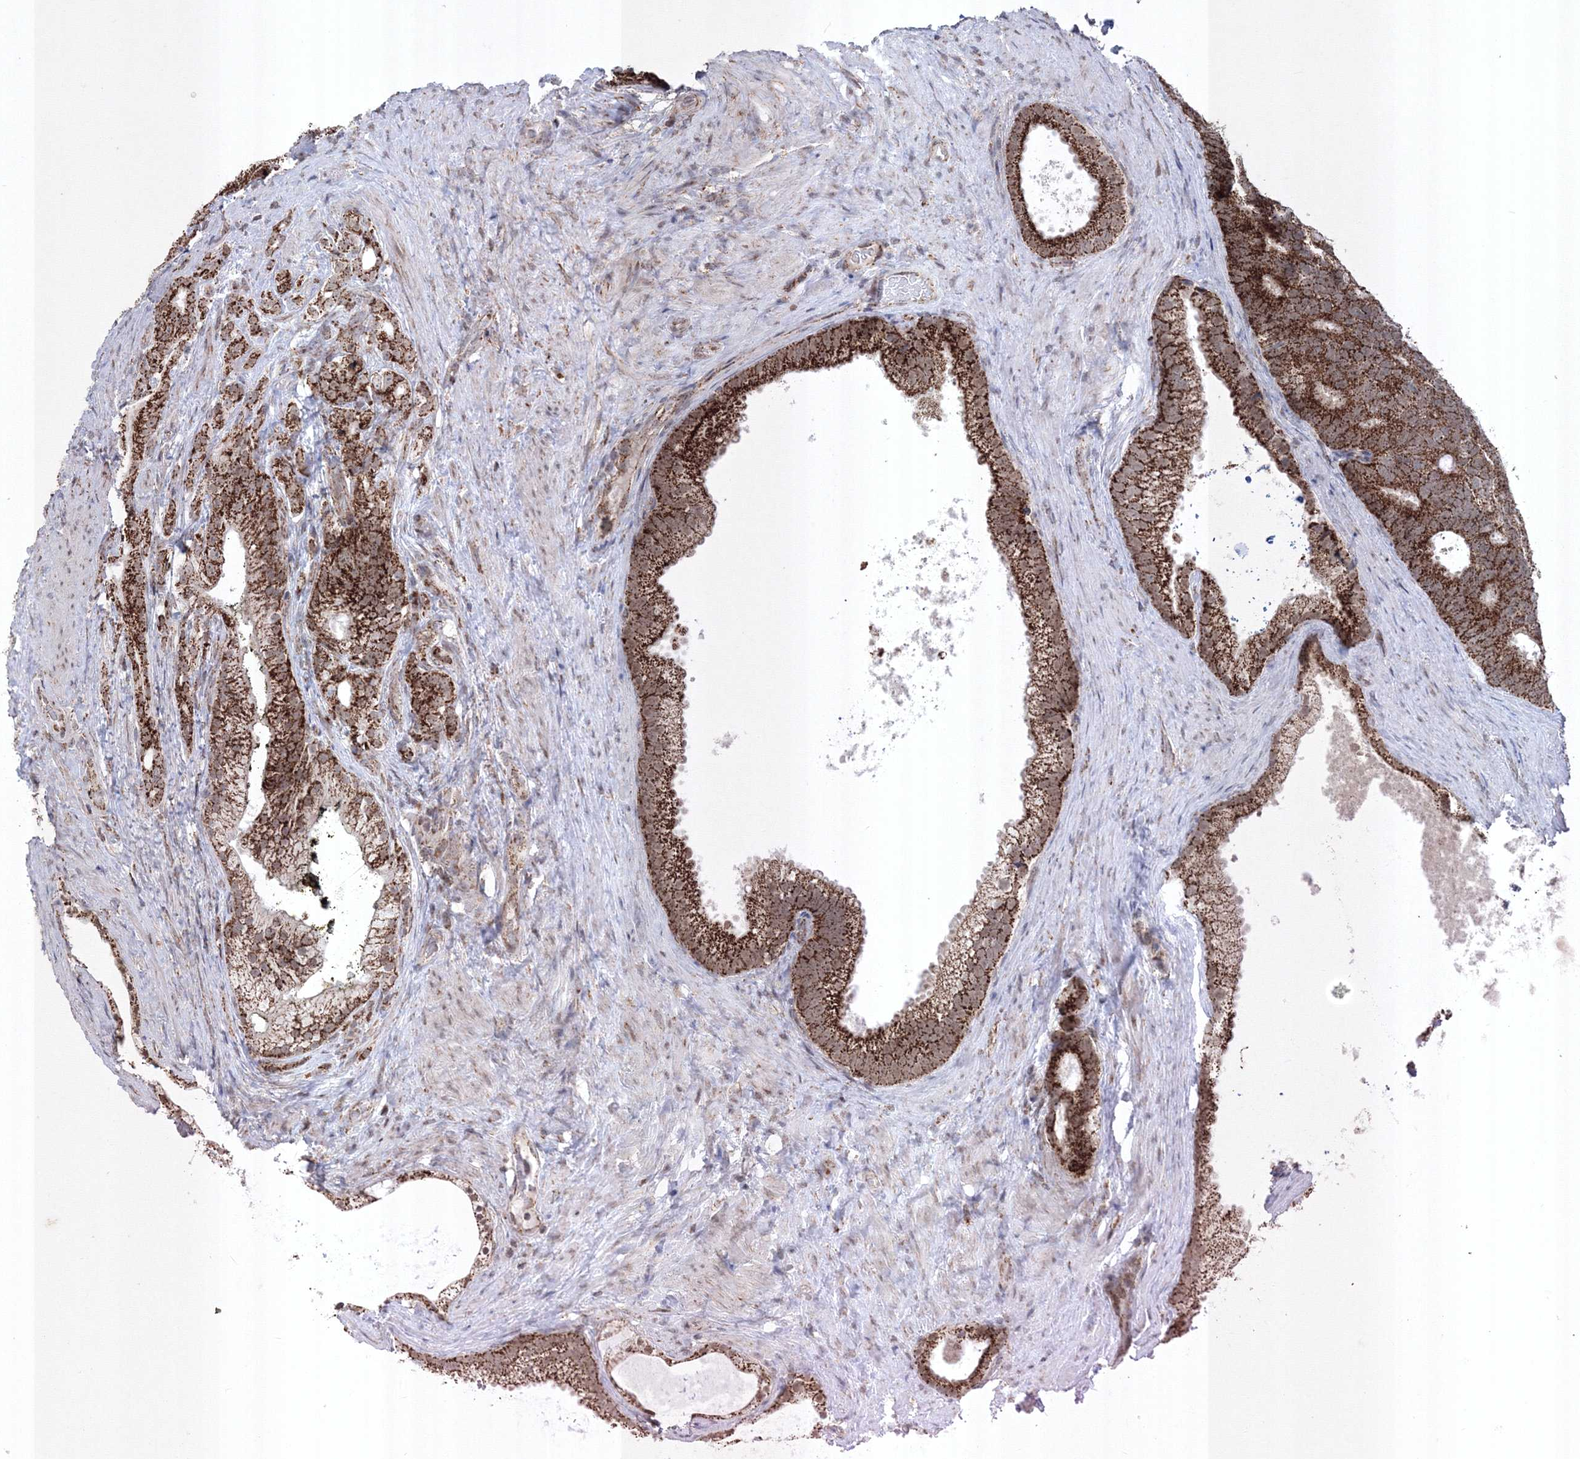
{"staining": {"intensity": "strong", "quantity": ">75%", "location": "cytoplasmic/membranous"}, "tissue": "prostate cancer", "cell_type": "Tumor cells", "image_type": "cancer", "snomed": [{"axis": "morphology", "description": "Adenocarcinoma, Low grade"}, {"axis": "topography", "description": "Prostate"}], "caption": "This photomicrograph displays prostate cancer stained with immunohistochemistry to label a protein in brown. The cytoplasmic/membranous of tumor cells show strong positivity for the protein. Nuclei are counter-stained blue.", "gene": "GRSF1", "patient": {"sex": "male", "age": 71}}